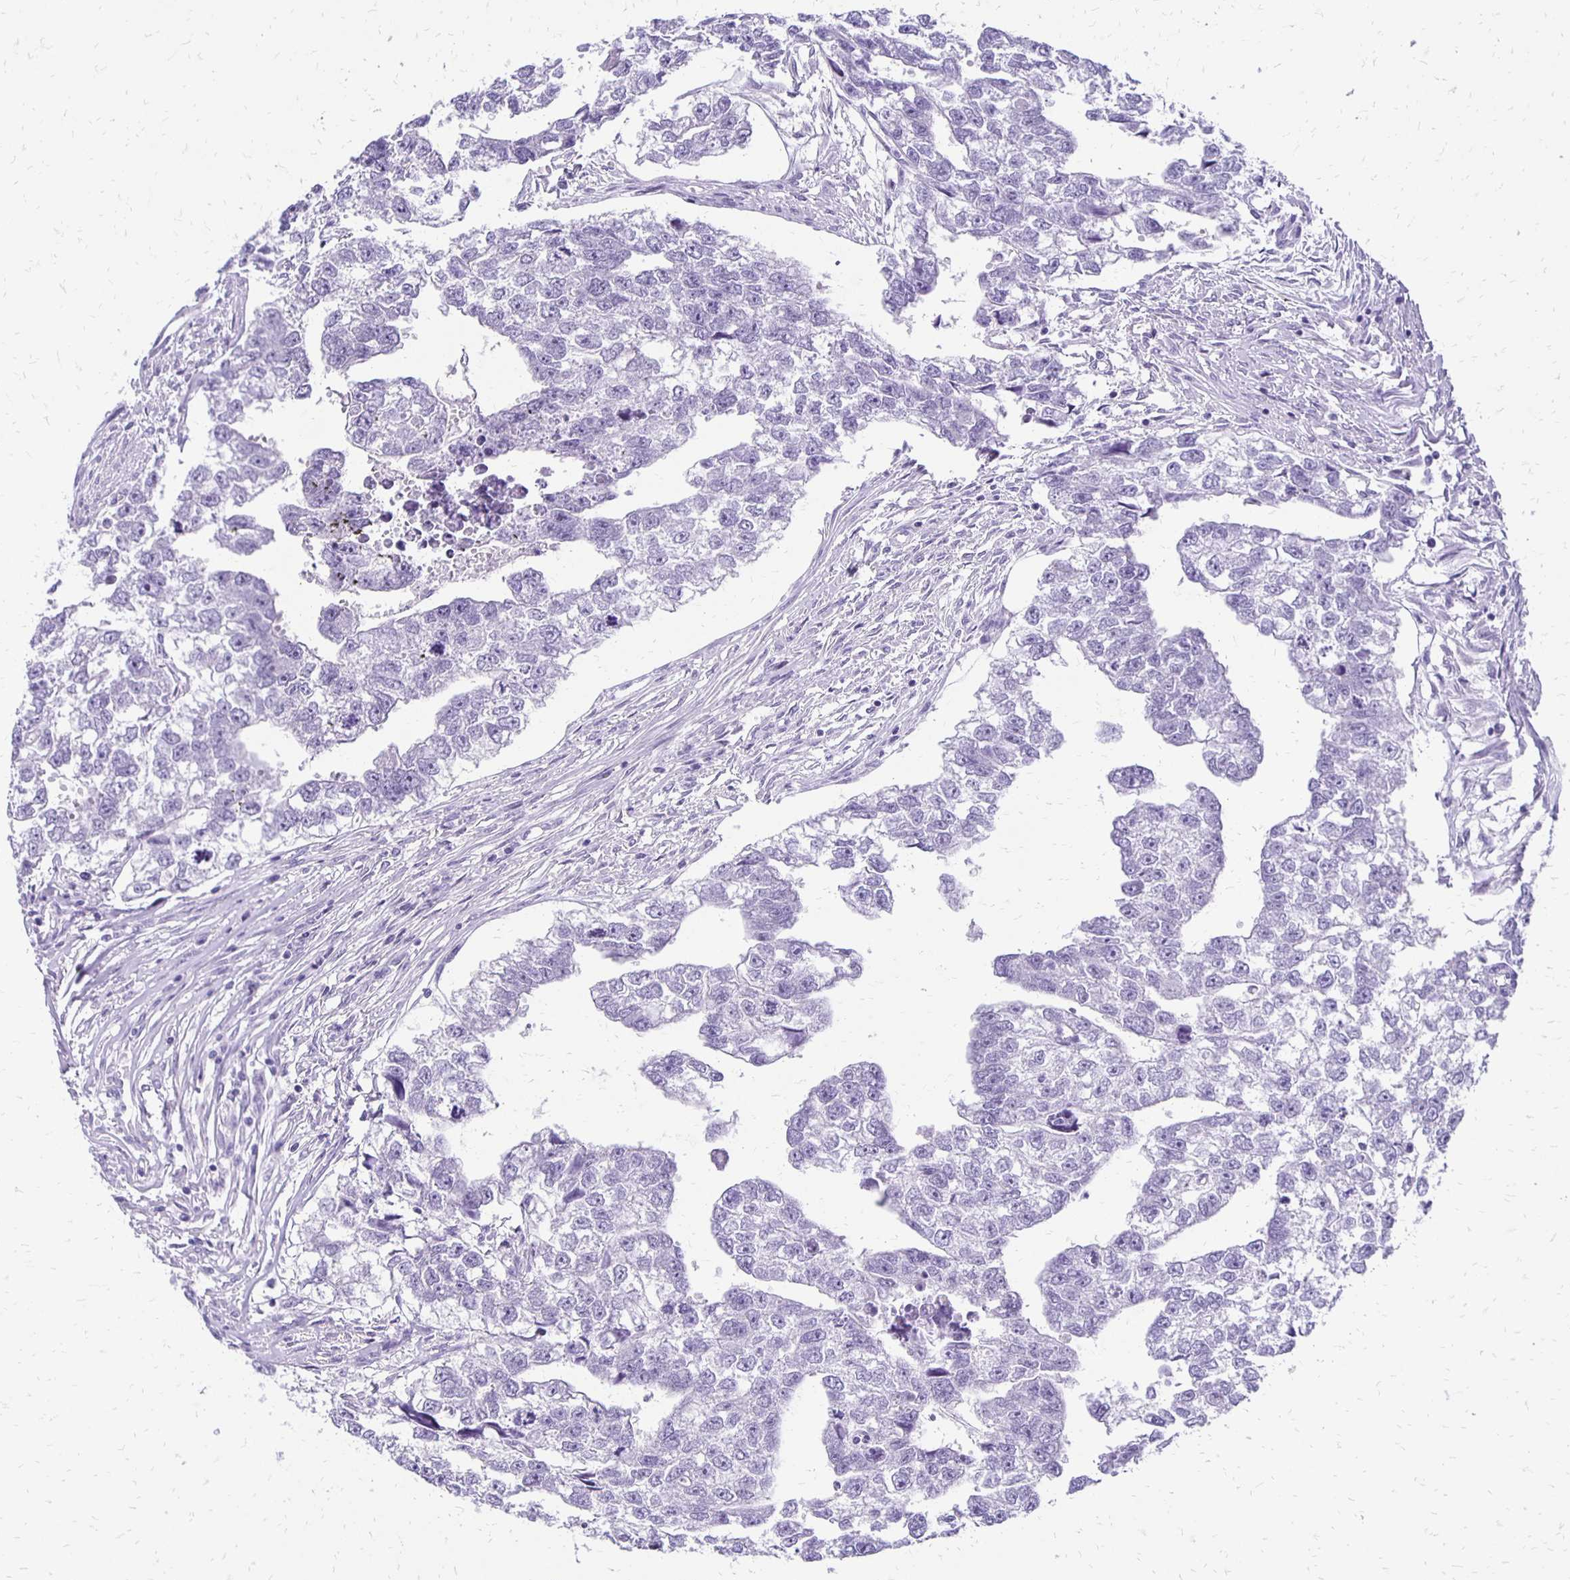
{"staining": {"intensity": "negative", "quantity": "none", "location": "none"}, "tissue": "testis cancer", "cell_type": "Tumor cells", "image_type": "cancer", "snomed": [{"axis": "morphology", "description": "Carcinoma, Embryonal, NOS"}, {"axis": "morphology", "description": "Teratoma, malignant, NOS"}, {"axis": "topography", "description": "Testis"}], "caption": "A photomicrograph of human testis embryonal carcinoma is negative for staining in tumor cells. (DAB immunohistochemistry visualized using brightfield microscopy, high magnification).", "gene": "ANKRD45", "patient": {"sex": "male", "age": 44}}